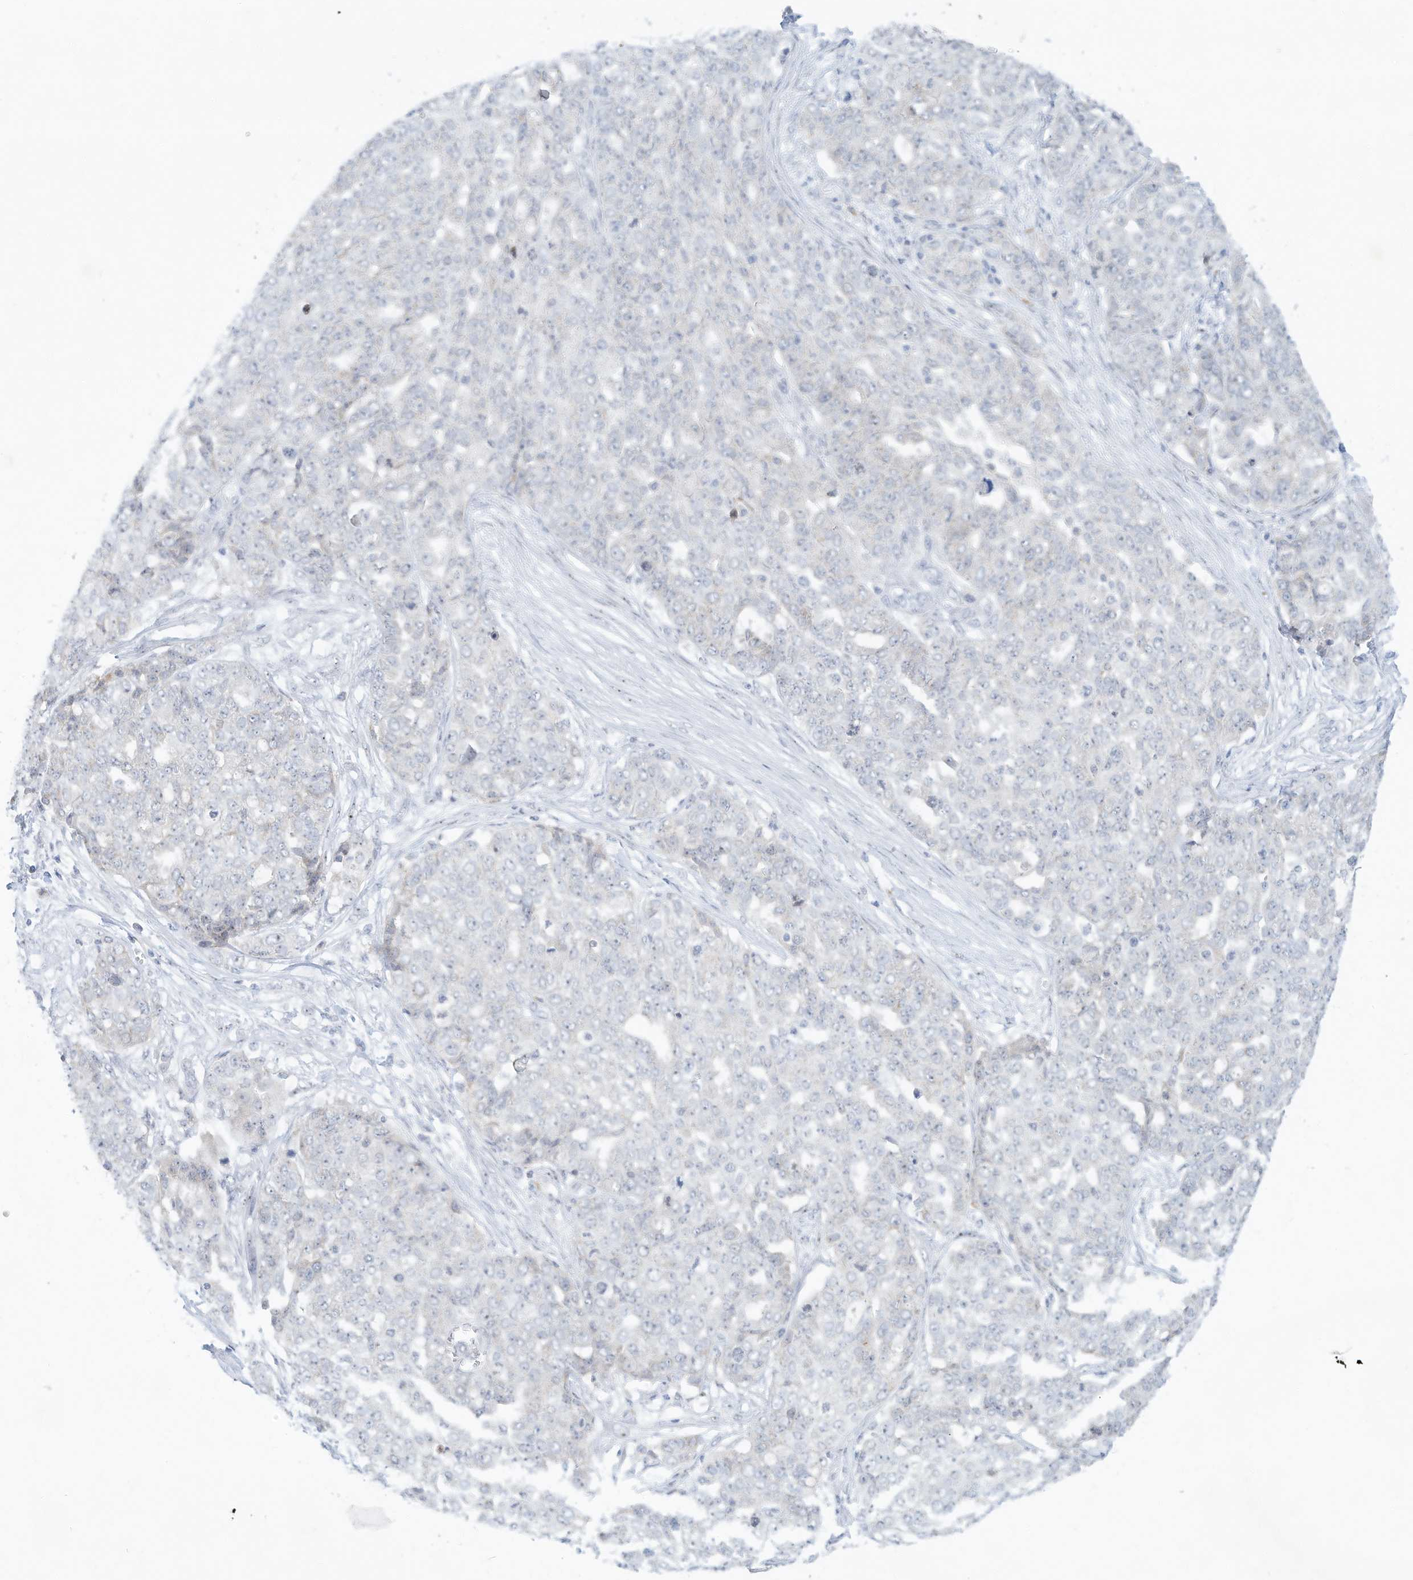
{"staining": {"intensity": "negative", "quantity": "none", "location": "none"}, "tissue": "ovarian cancer", "cell_type": "Tumor cells", "image_type": "cancer", "snomed": [{"axis": "morphology", "description": "Cystadenocarcinoma, serous, NOS"}, {"axis": "topography", "description": "Soft tissue"}, {"axis": "topography", "description": "Ovary"}], "caption": "The histopathology image displays no staining of tumor cells in serous cystadenocarcinoma (ovarian). (Stains: DAB (3,3'-diaminobenzidine) immunohistochemistry (IHC) with hematoxylin counter stain, Microscopy: brightfield microscopy at high magnification).", "gene": "PAK6", "patient": {"sex": "female", "age": 57}}